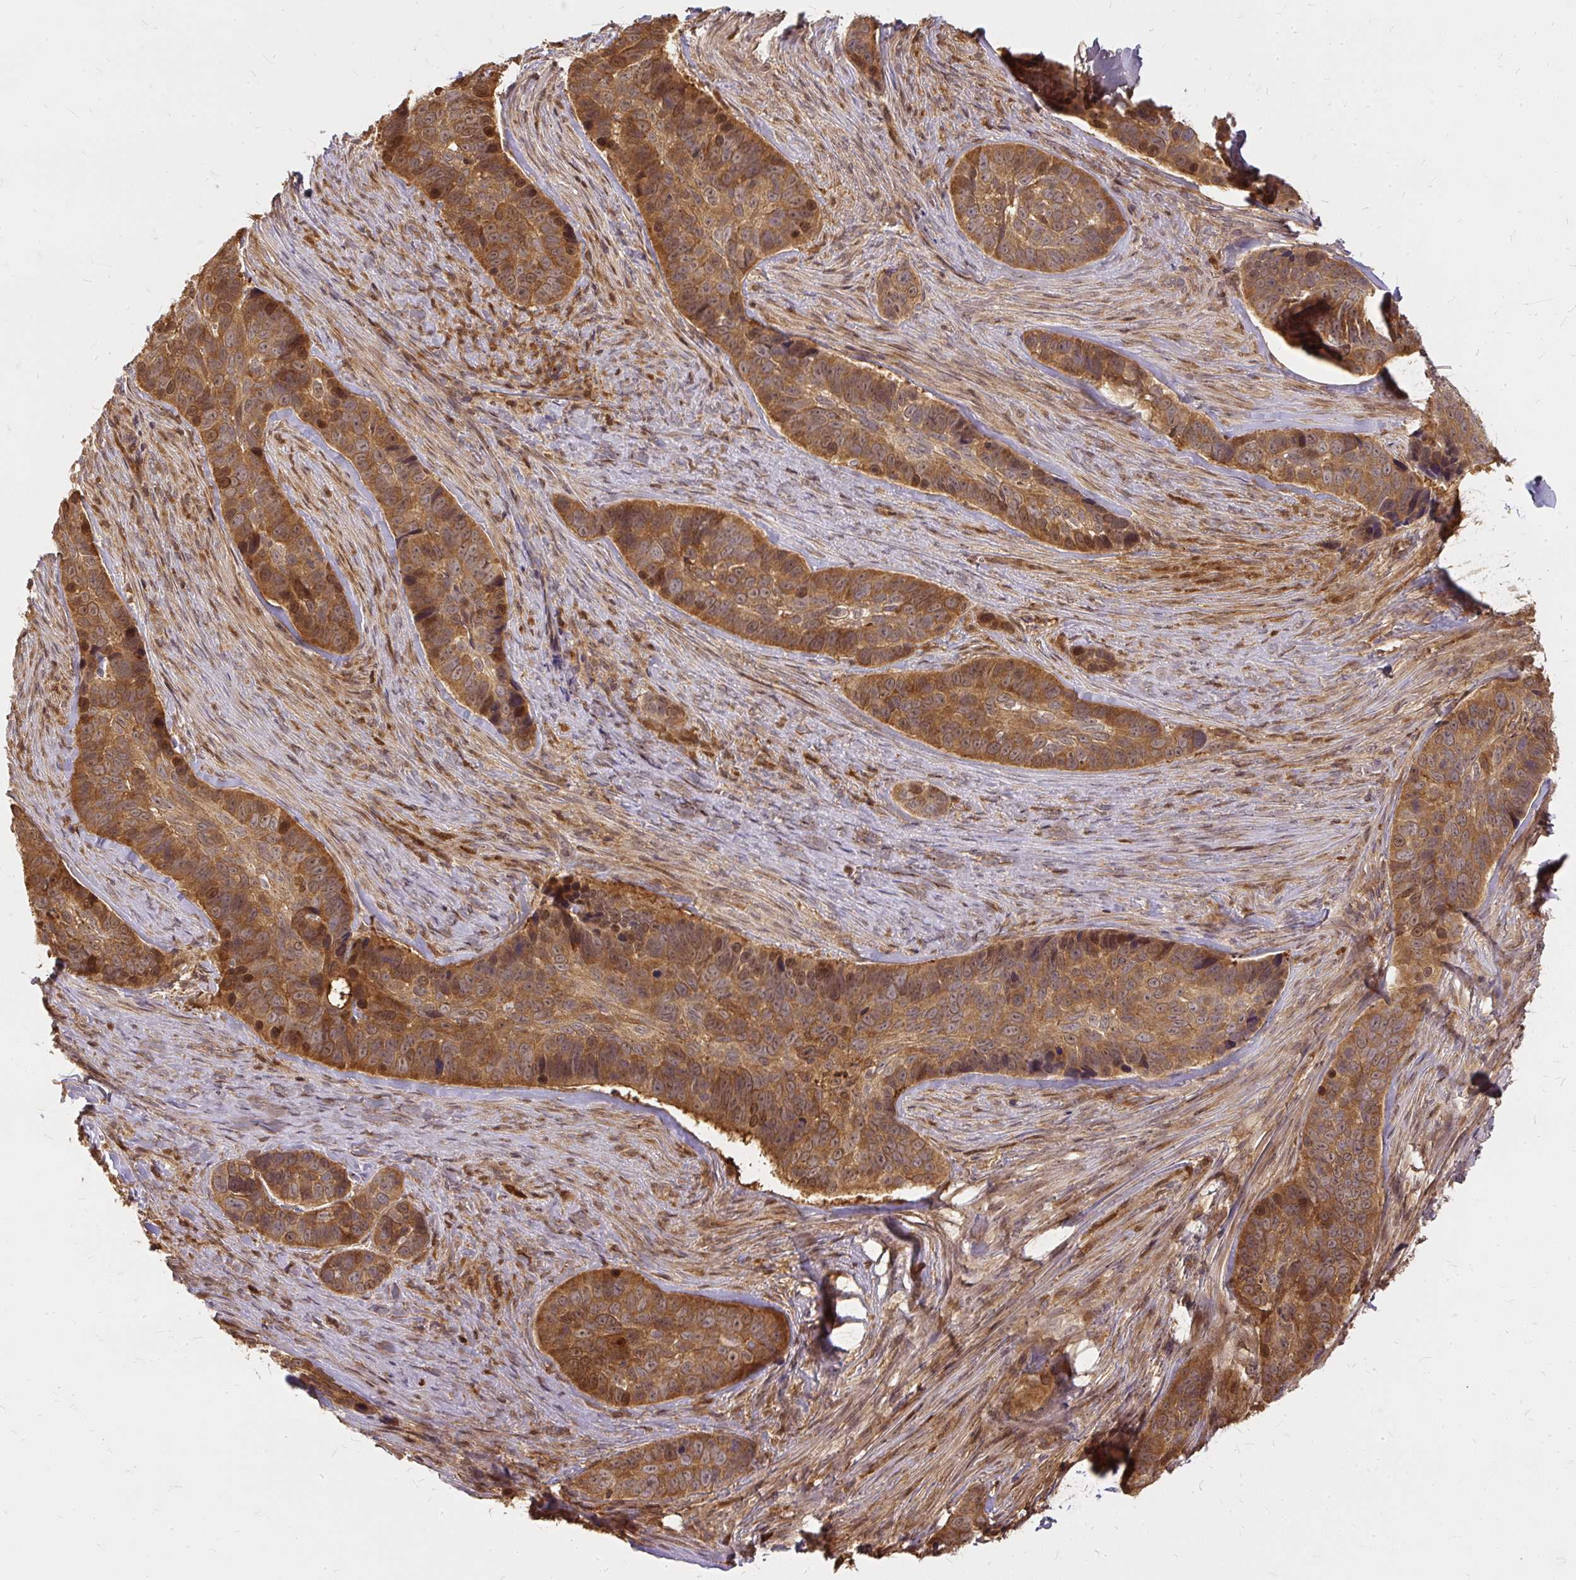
{"staining": {"intensity": "moderate", "quantity": ">75%", "location": "cytoplasmic/membranous,nuclear"}, "tissue": "skin cancer", "cell_type": "Tumor cells", "image_type": "cancer", "snomed": [{"axis": "morphology", "description": "Basal cell carcinoma"}, {"axis": "topography", "description": "Skin"}], "caption": "Brown immunohistochemical staining in human skin cancer (basal cell carcinoma) exhibits moderate cytoplasmic/membranous and nuclear staining in approximately >75% of tumor cells.", "gene": "AP5S1", "patient": {"sex": "female", "age": 82}}